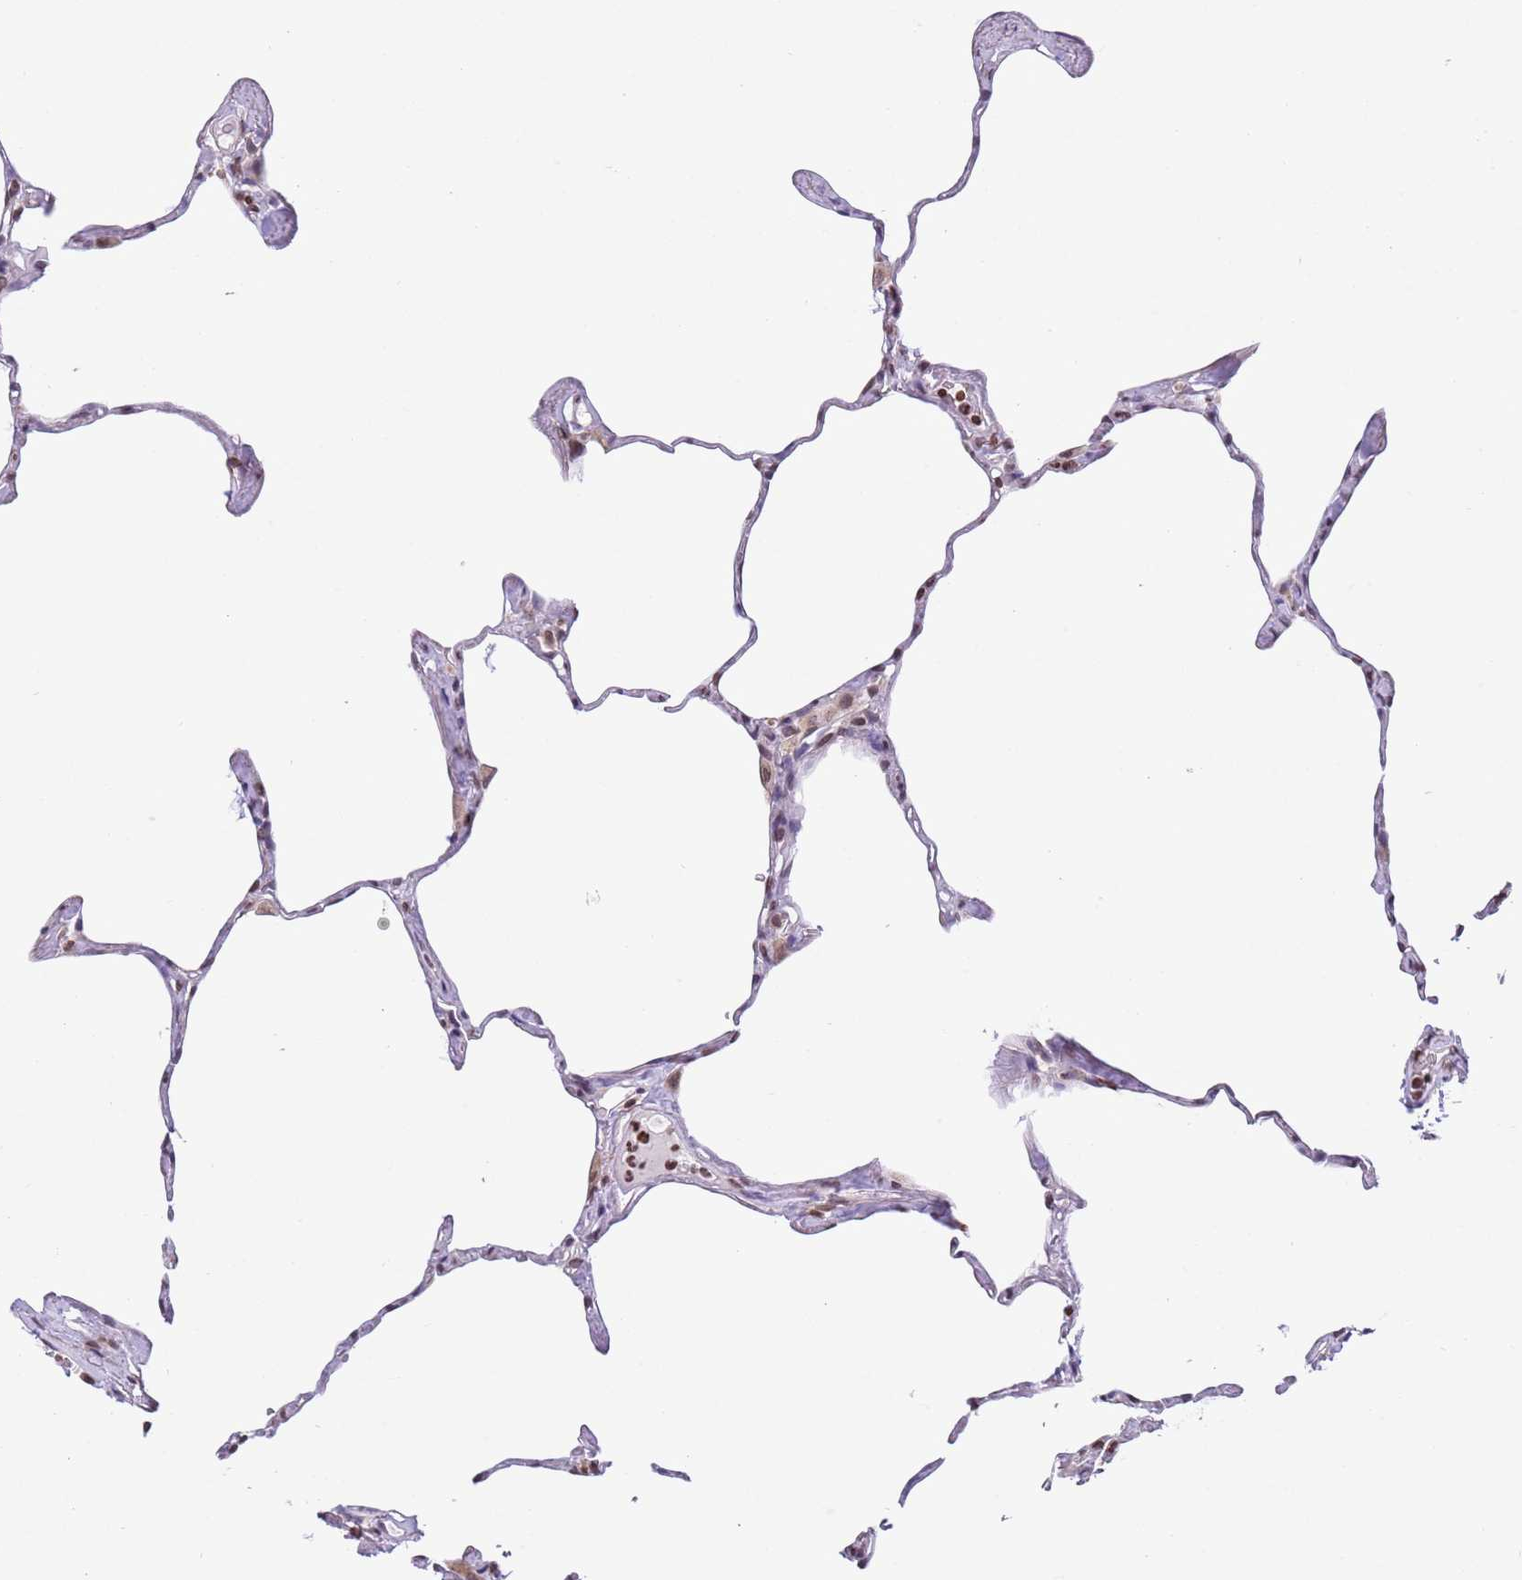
{"staining": {"intensity": "negative", "quantity": "none", "location": "none"}, "tissue": "lung", "cell_type": "Alveolar cells", "image_type": "normal", "snomed": [{"axis": "morphology", "description": "Normal tissue, NOS"}, {"axis": "topography", "description": "Lung"}], "caption": "Immunohistochemistry histopathology image of unremarkable lung stained for a protein (brown), which shows no positivity in alveolar cells.", "gene": "NRIP1", "patient": {"sex": "male", "age": 65}}